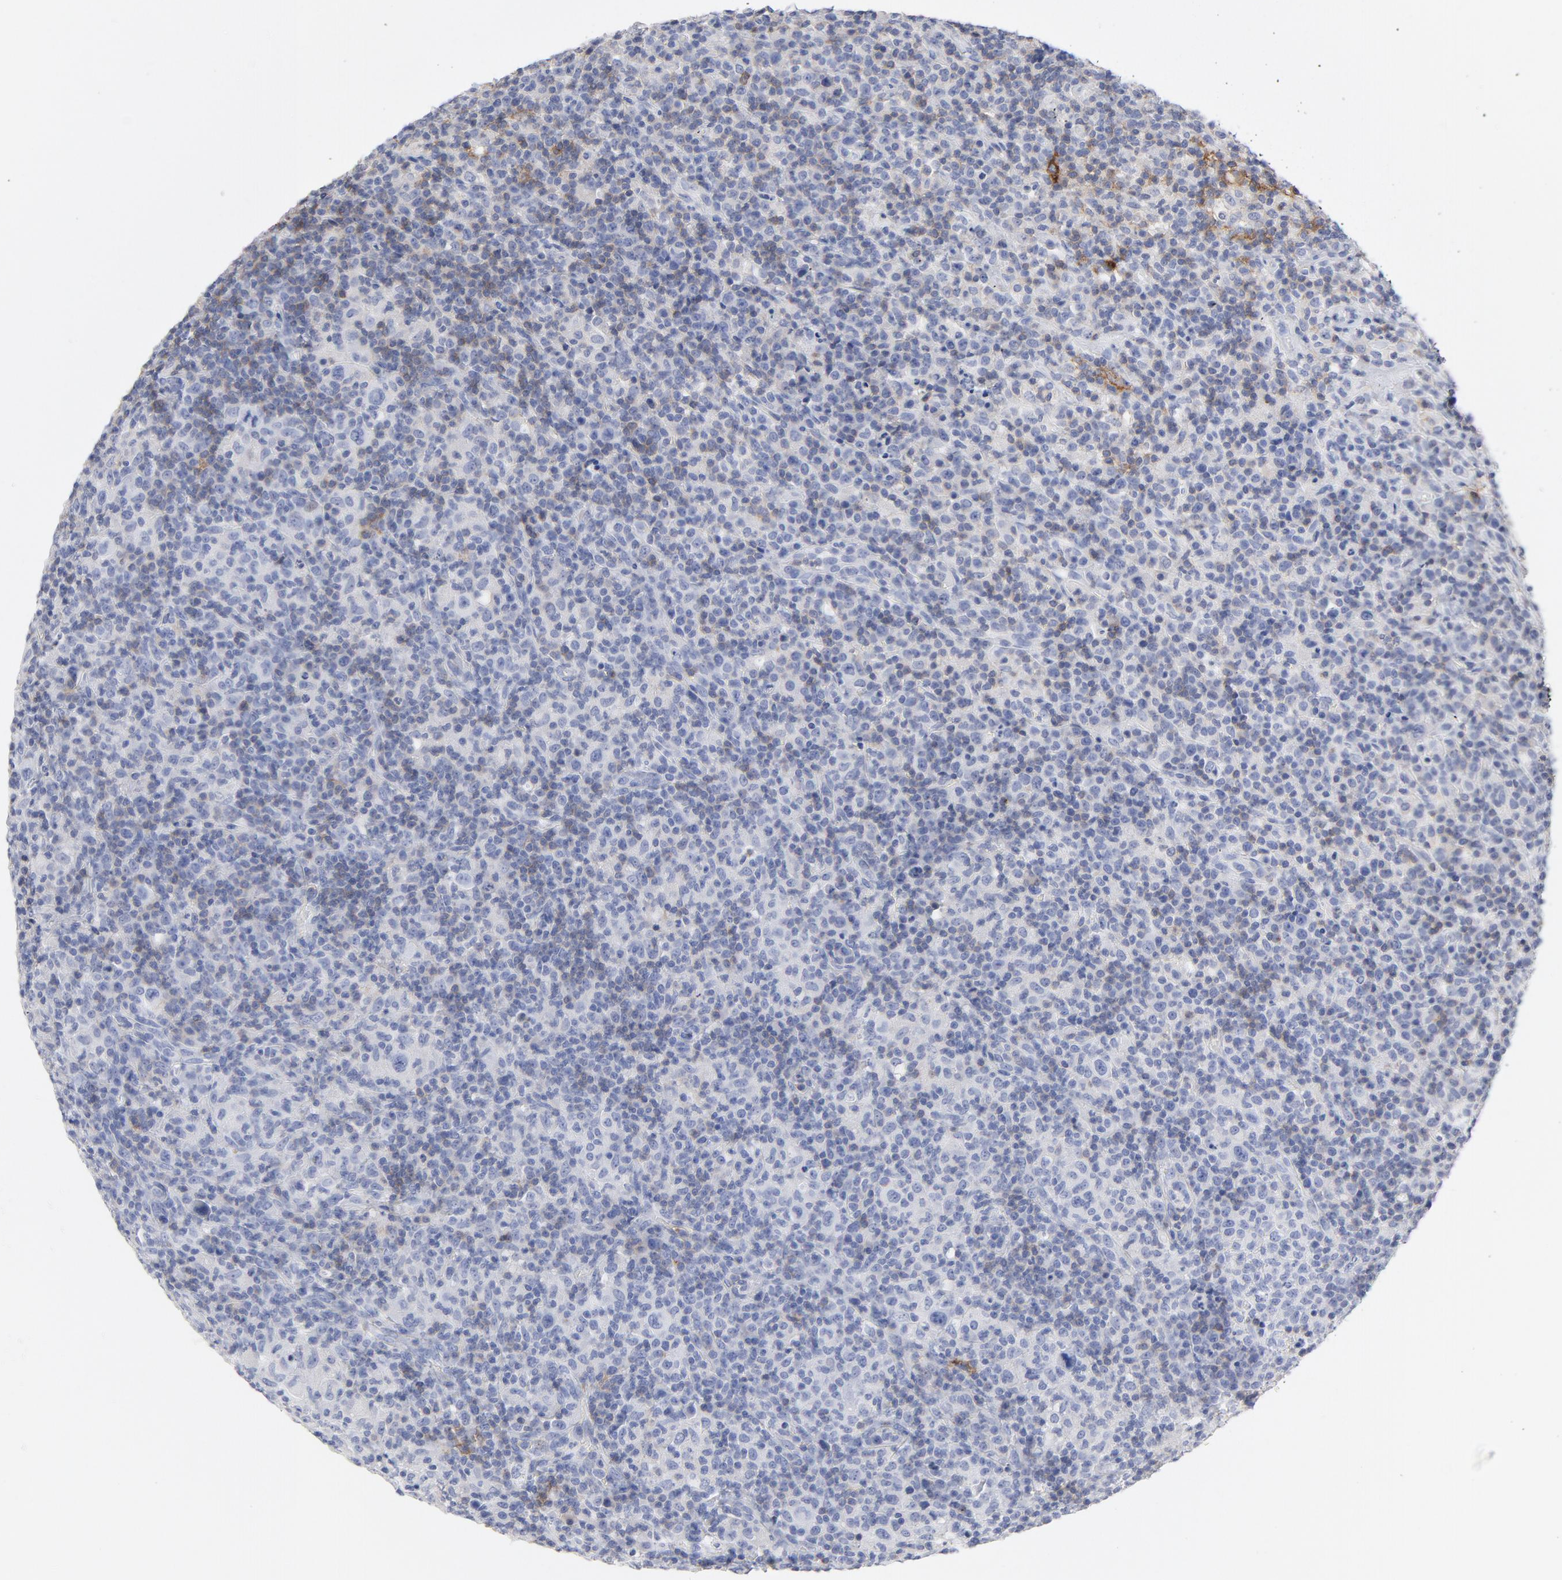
{"staining": {"intensity": "negative", "quantity": "none", "location": "none"}, "tissue": "lymphoma", "cell_type": "Tumor cells", "image_type": "cancer", "snomed": [{"axis": "morphology", "description": "Hodgkin's disease, NOS"}, {"axis": "topography", "description": "Lymph node"}], "caption": "Immunohistochemistry histopathology image of neoplastic tissue: human lymphoma stained with DAB (3,3'-diaminobenzidine) shows no significant protein positivity in tumor cells. (DAB immunohistochemistry (IHC) with hematoxylin counter stain).", "gene": "P2RY8", "patient": {"sex": "male", "age": 65}}